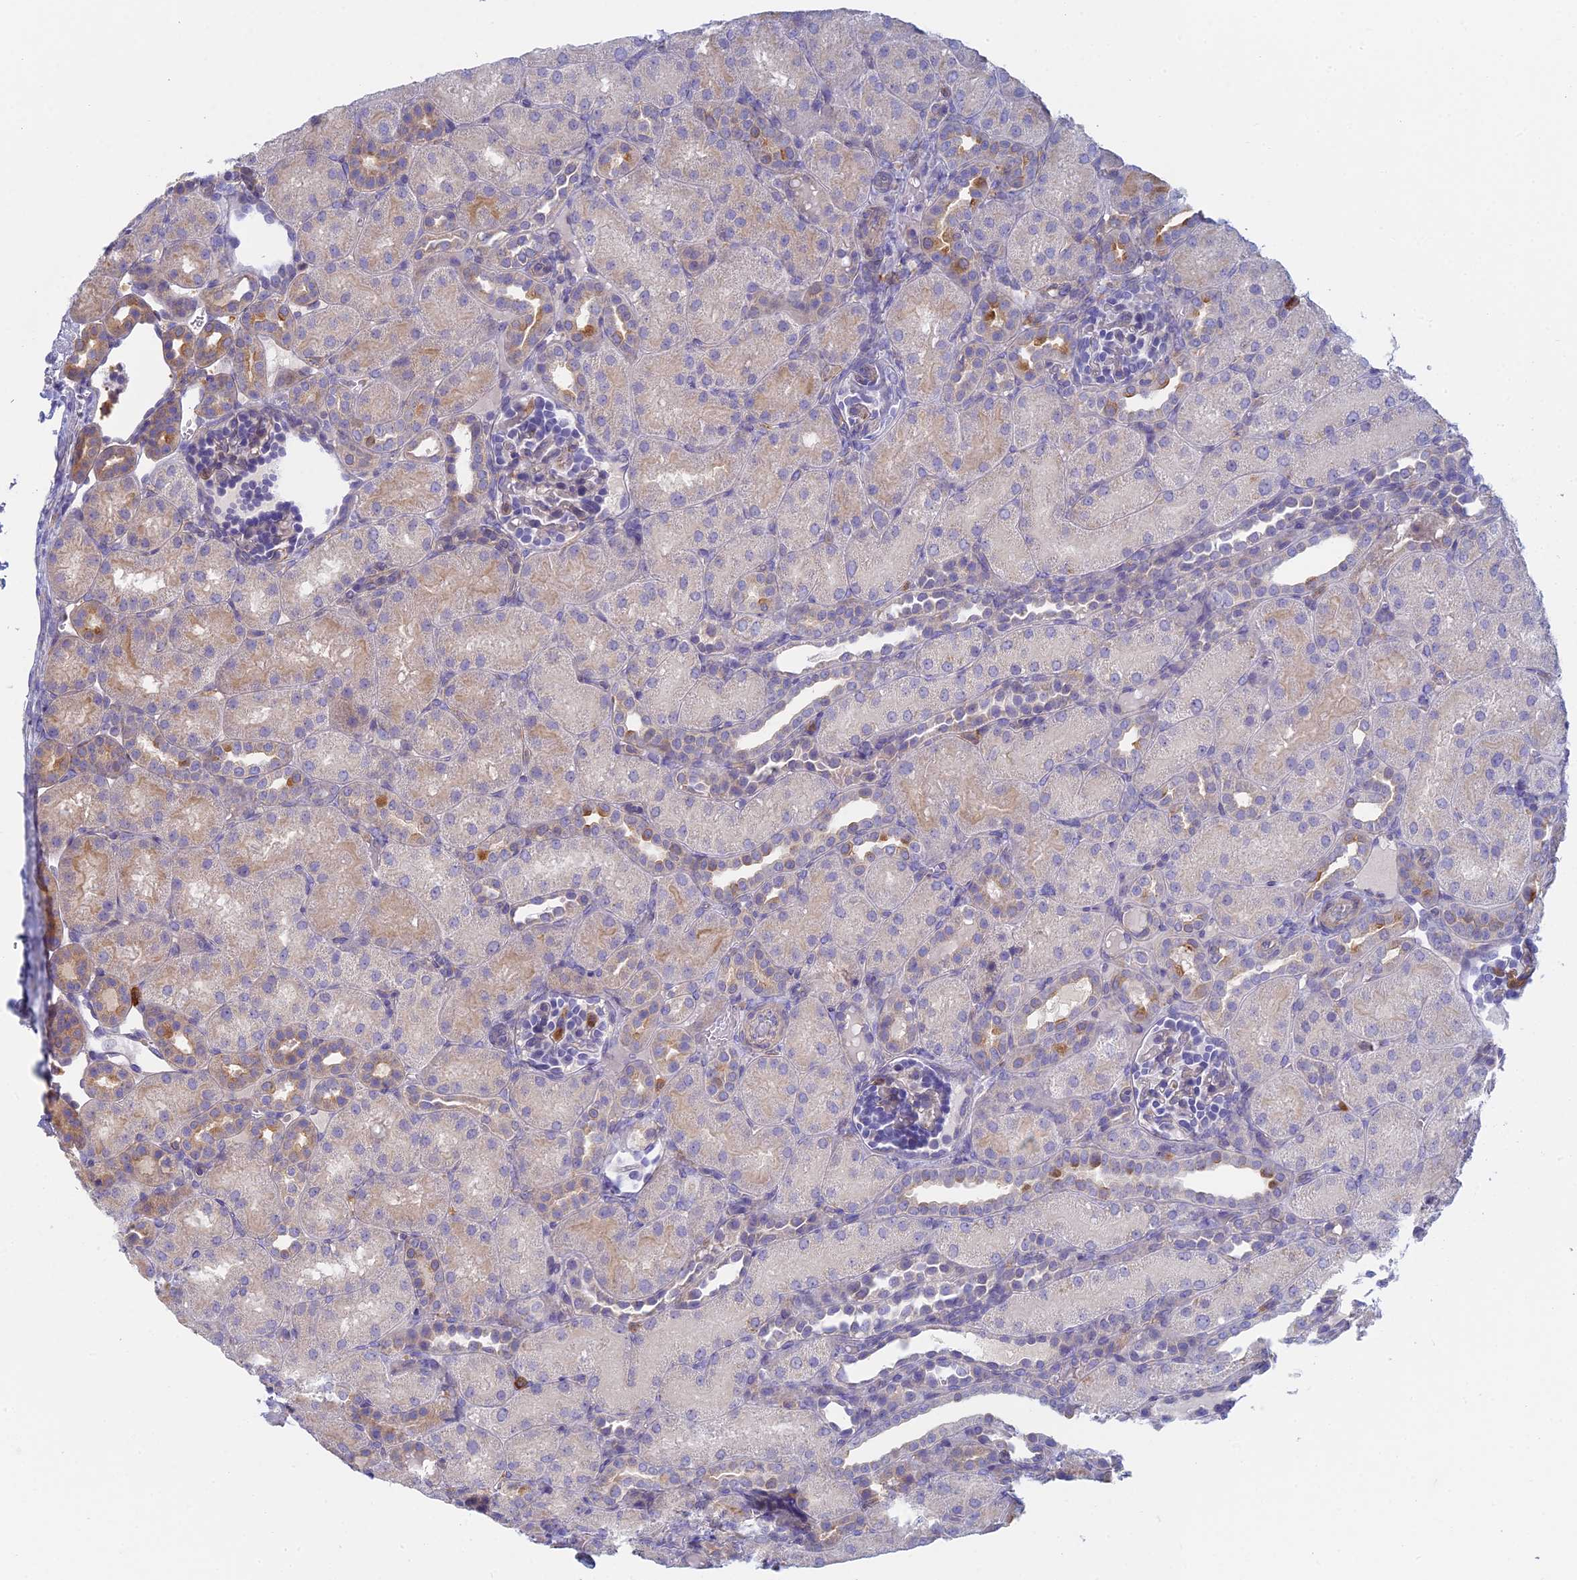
{"staining": {"intensity": "negative", "quantity": "none", "location": "none"}, "tissue": "kidney", "cell_type": "Cells in glomeruli", "image_type": "normal", "snomed": [{"axis": "morphology", "description": "Normal tissue, NOS"}, {"axis": "topography", "description": "Kidney"}], "caption": "The IHC micrograph has no significant positivity in cells in glomeruli of kidney. Nuclei are stained in blue.", "gene": "STRN4", "patient": {"sex": "male", "age": 1}}